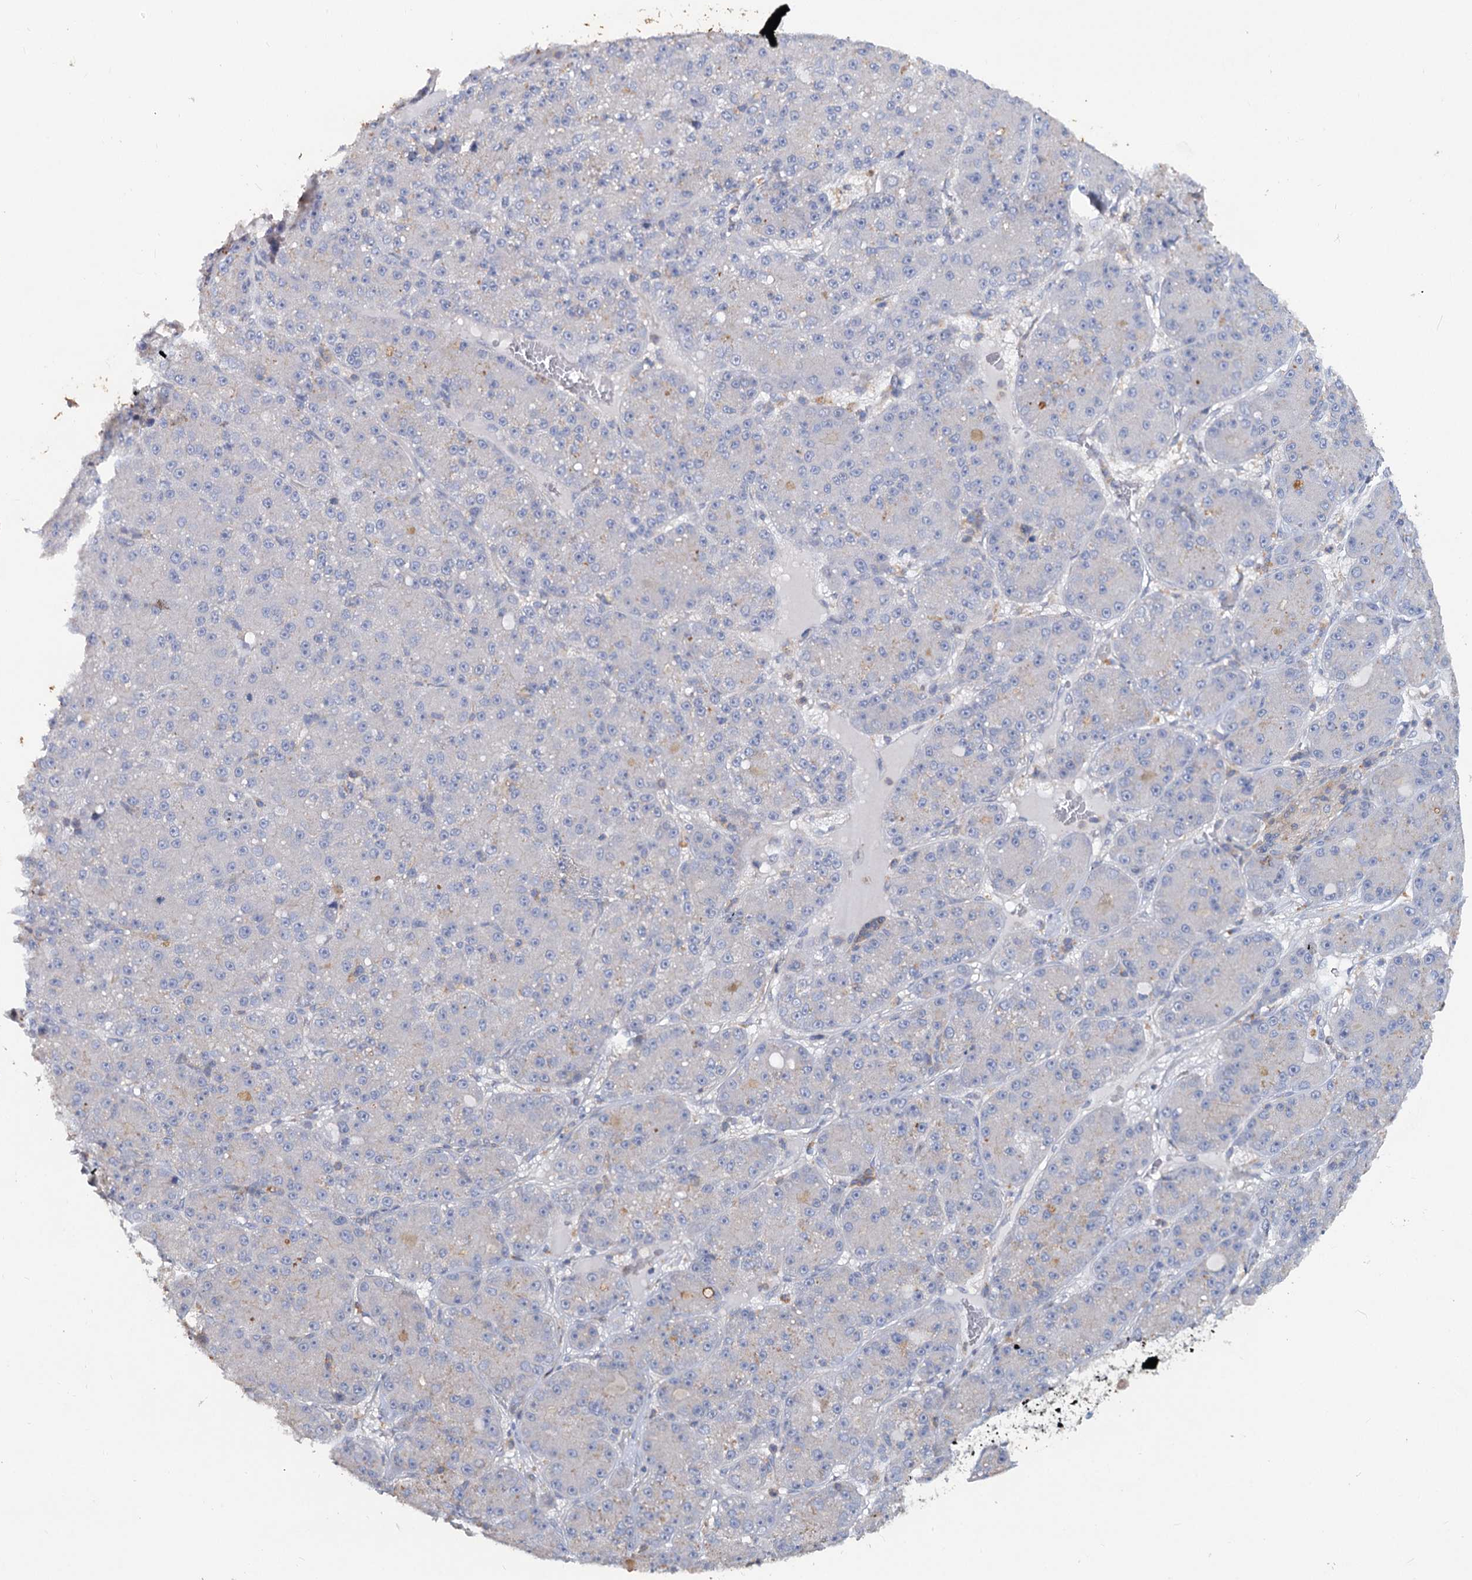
{"staining": {"intensity": "negative", "quantity": "none", "location": "none"}, "tissue": "liver cancer", "cell_type": "Tumor cells", "image_type": "cancer", "snomed": [{"axis": "morphology", "description": "Carcinoma, Hepatocellular, NOS"}, {"axis": "topography", "description": "Liver"}], "caption": "Immunohistochemical staining of human hepatocellular carcinoma (liver) shows no significant positivity in tumor cells. The staining is performed using DAB brown chromogen with nuclei counter-stained in using hematoxylin.", "gene": "LRCH4", "patient": {"sex": "male", "age": 67}}